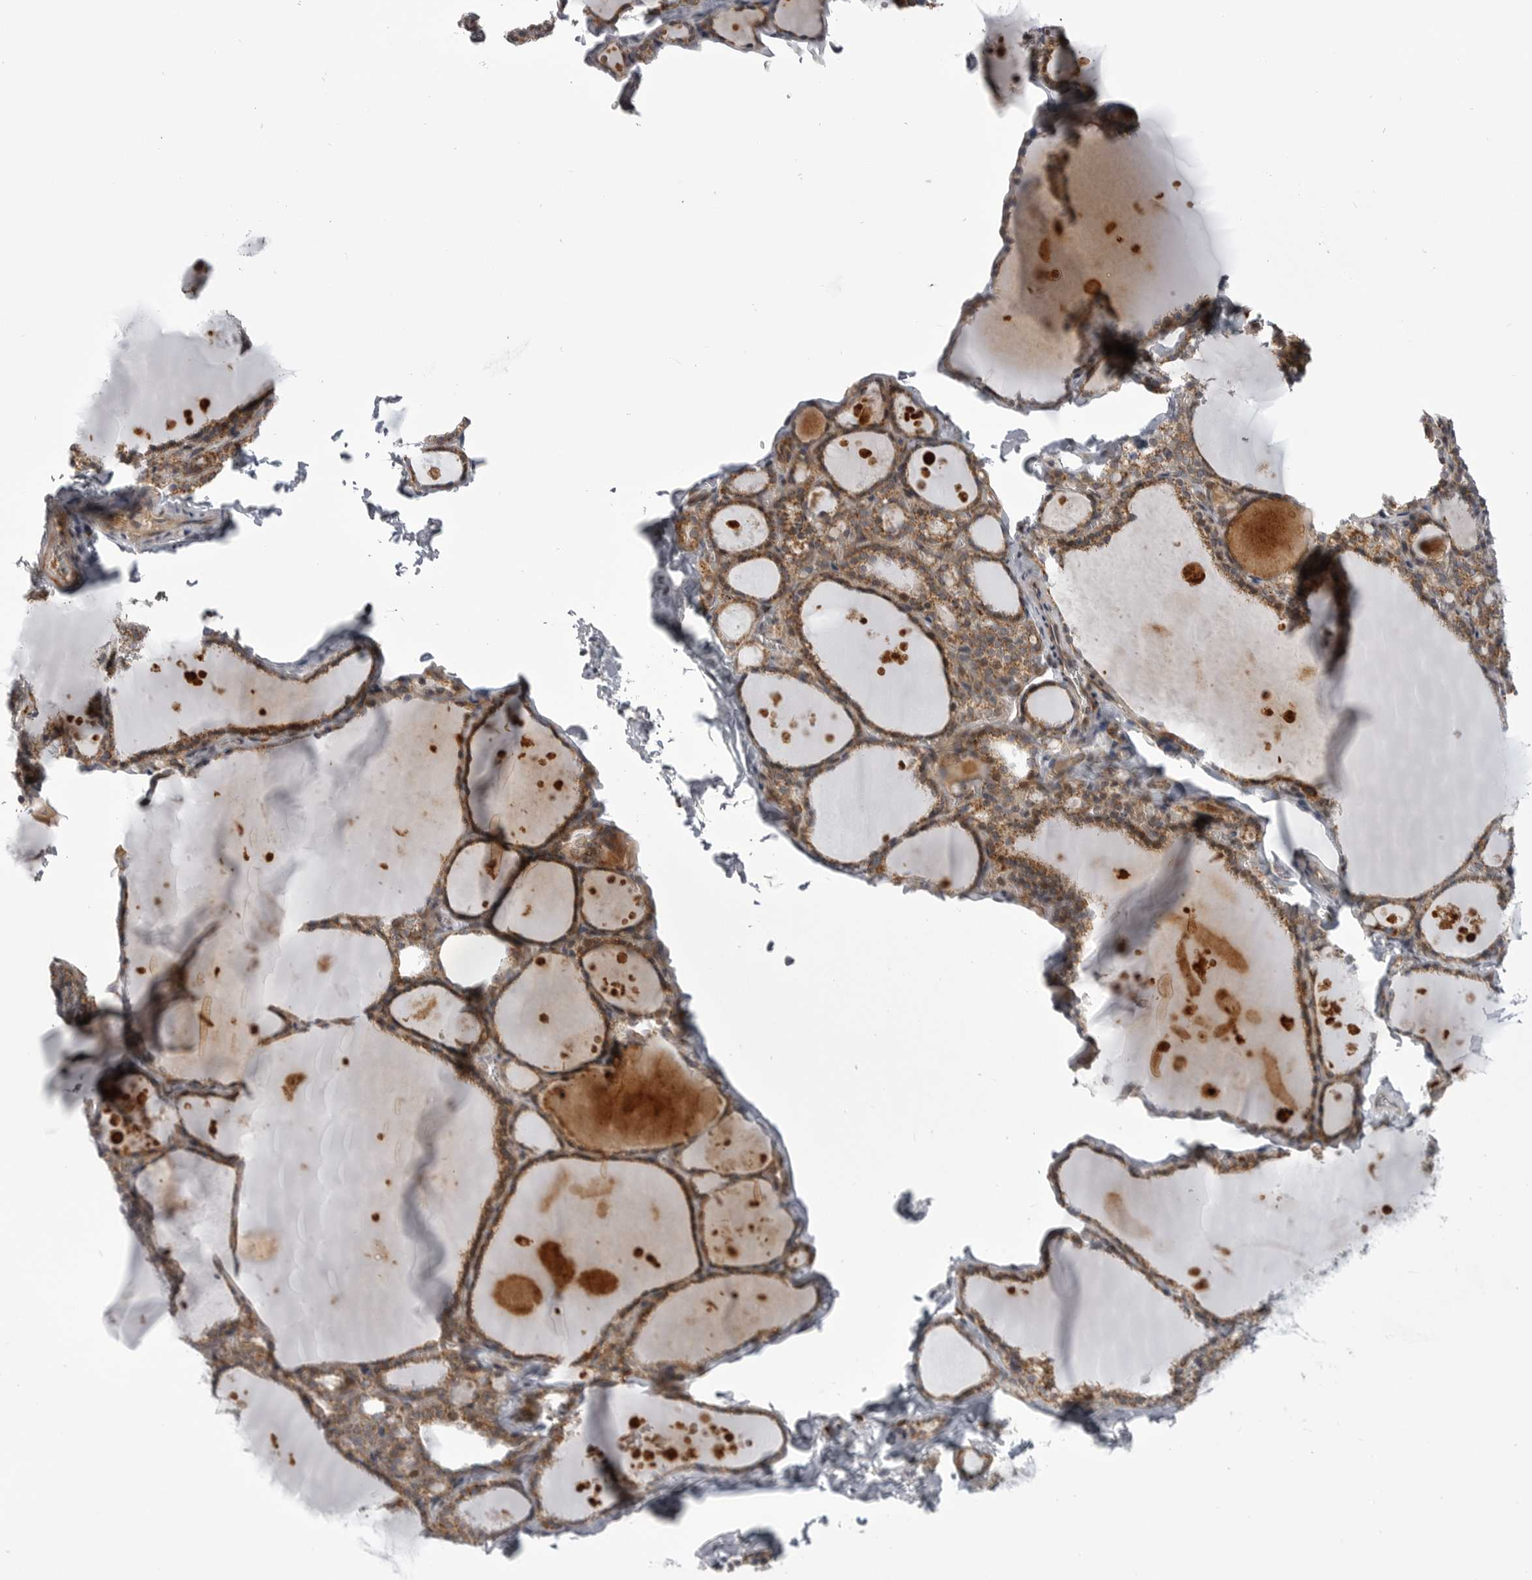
{"staining": {"intensity": "moderate", "quantity": ">75%", "location": "cytoplasmic/membranous"}, "tissue": "thyroid gland", "cell_type": "Glandular cells", "image_type": "normal", "snomed": [{"axis": "morphology", "description": "Normal tissue, NOS"}, {"axis": "topography", "description": "Thyroid gland"}], "caption": "Immunohistochemistry of normal thyroid gland reveals medium levels of moderate cytoplasmic/membranous staining in approximately >75% of glandular cells. (Brightfield microscopy of DAB IHC at high magnification).", "gene": "TMPRSS11F", "patient": {"sex": "male", "age": 56}}